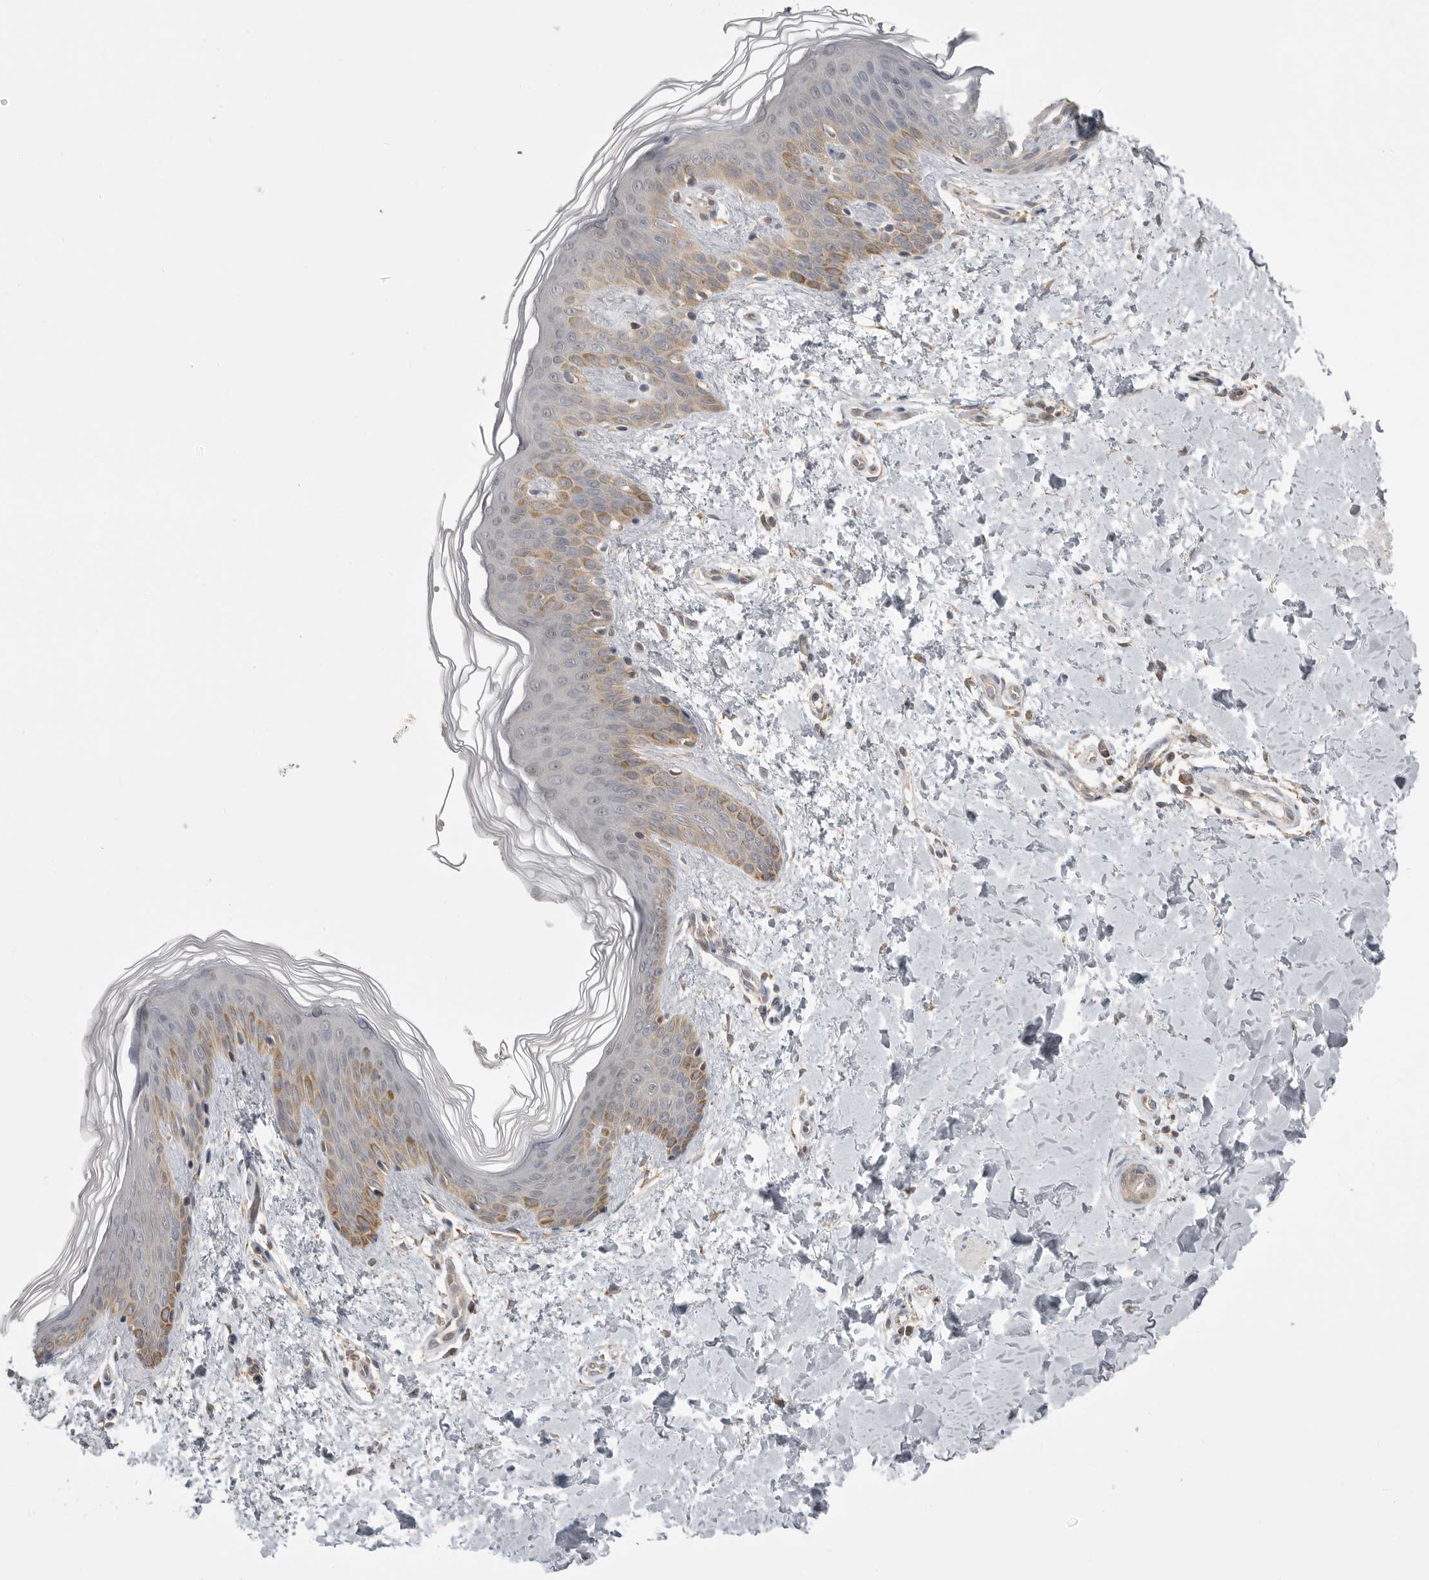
{"staining": {"intensity": "weak", "quantity": ">75%", "location": "cytoplasmic/membranous"}, "tissue": "skin", "cell_type": "Fibroblasts", "image_type": "normal", "snomed": [{"axis": "morphology", "description": "Normal tissue, NOS"}, {"axis": "morphology", "description": "Neoplasm, benign, NOS"}, {"axis": "topography", "description": "Skin"}, {"axis": "topography", "description": "Soft tissue"}], "caption": "Immunohistochemical staining of benign skin shows >75% levels of weak cytoplasmic/membranous protein expression in approximately >75% of fibroblasts. The protein is stained brown, and the nuclei are stained in blue (DAB IHC with brightfield microscopy, high magnification).", "gene": "KYAT3", "patient": {"sex": "male", "age": 26}}